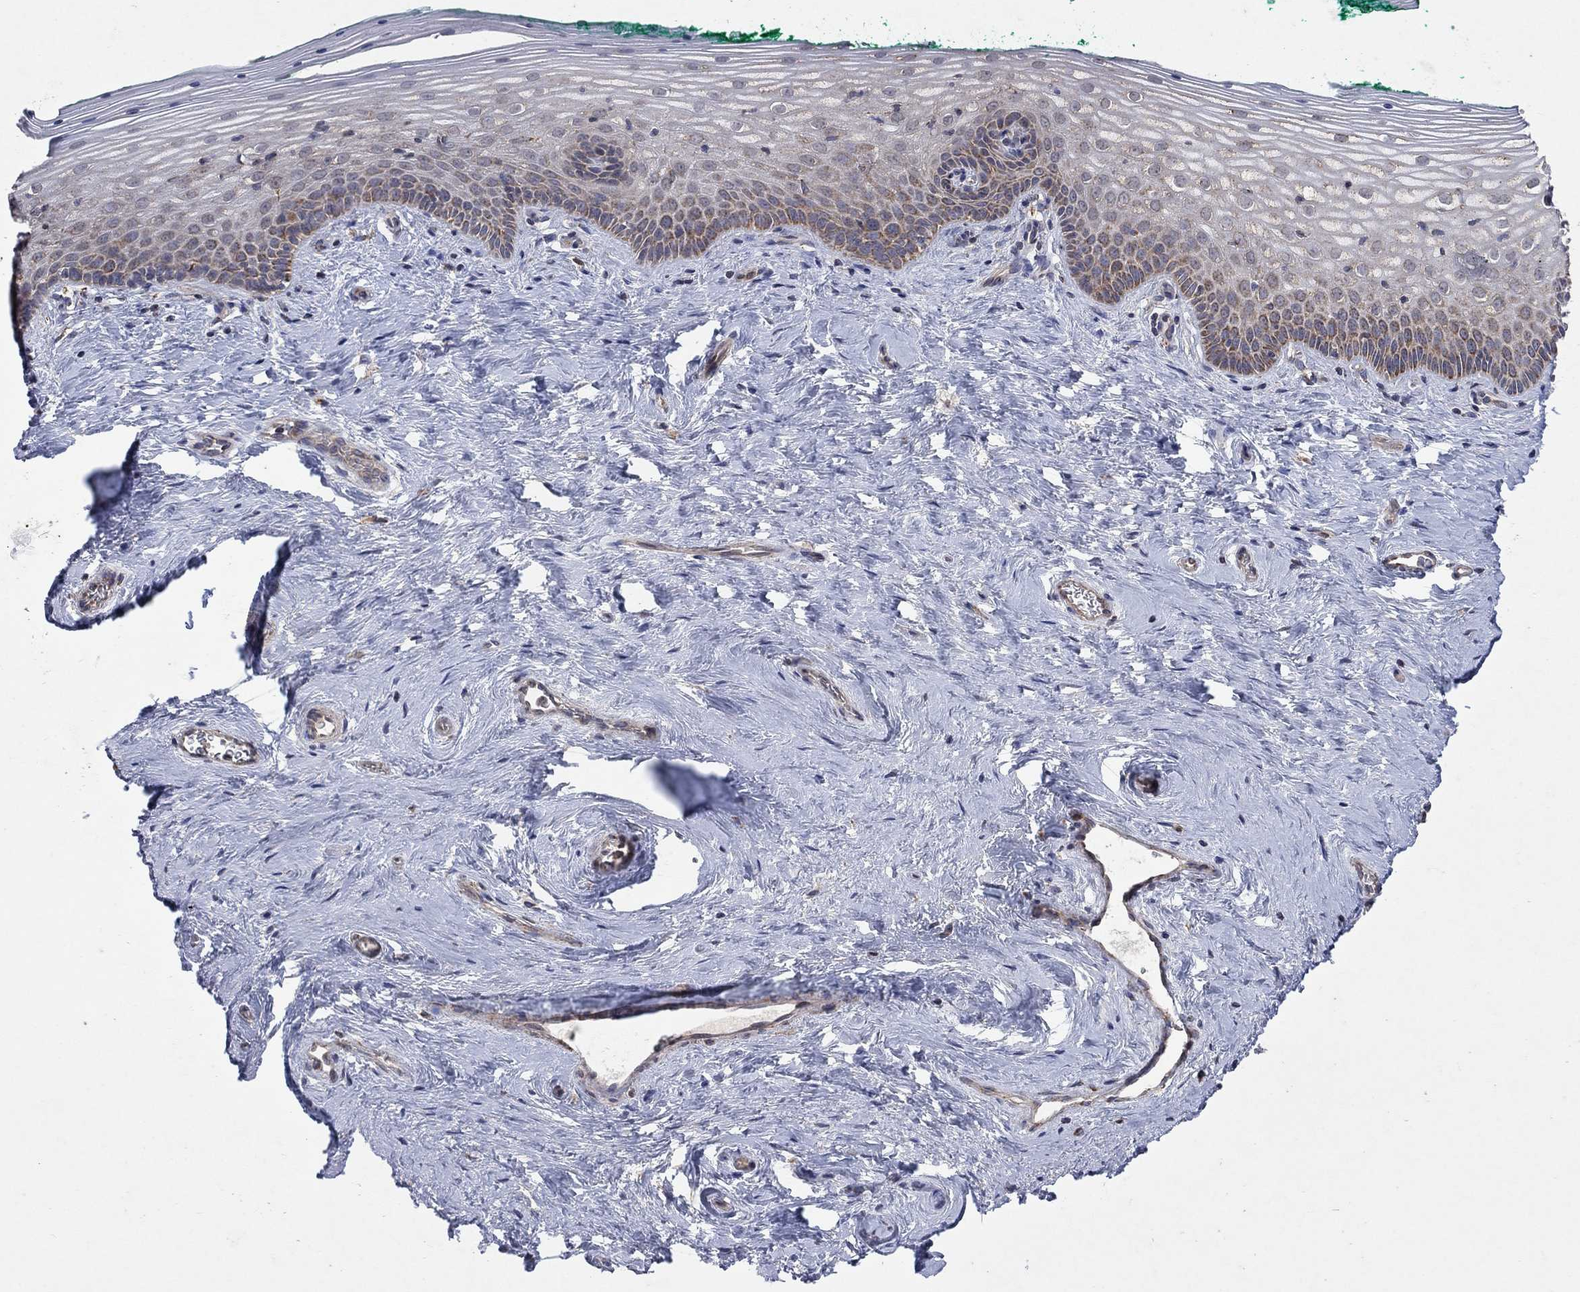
{"staining": {"intensity": "weak", "quantity": "25%-75%", "location": "cytoplasmic/membranous"}, "tissue": "vagina", "cell_type": "Squamous epithelial cells", "image_type": "normal", "snomed": [{"axis": "morphology", "description": "Normal tissue, NOS"}, {"axis": "topography", "description": "Vagina"}], "caption": "IHC (DAB (3,3'-diaminobenzidine)) staining of normal human vagina shows weak cytoplasmic/membranous protein staining in approximately 25%-75% of squamous epithelial cells. The staining was performed using DAB, with brown indicating positive protein expression. Nuclei are stained blue with hematoxylin.", "gene": "DPH1", "patient": {"sex": "female", "age": 45}}